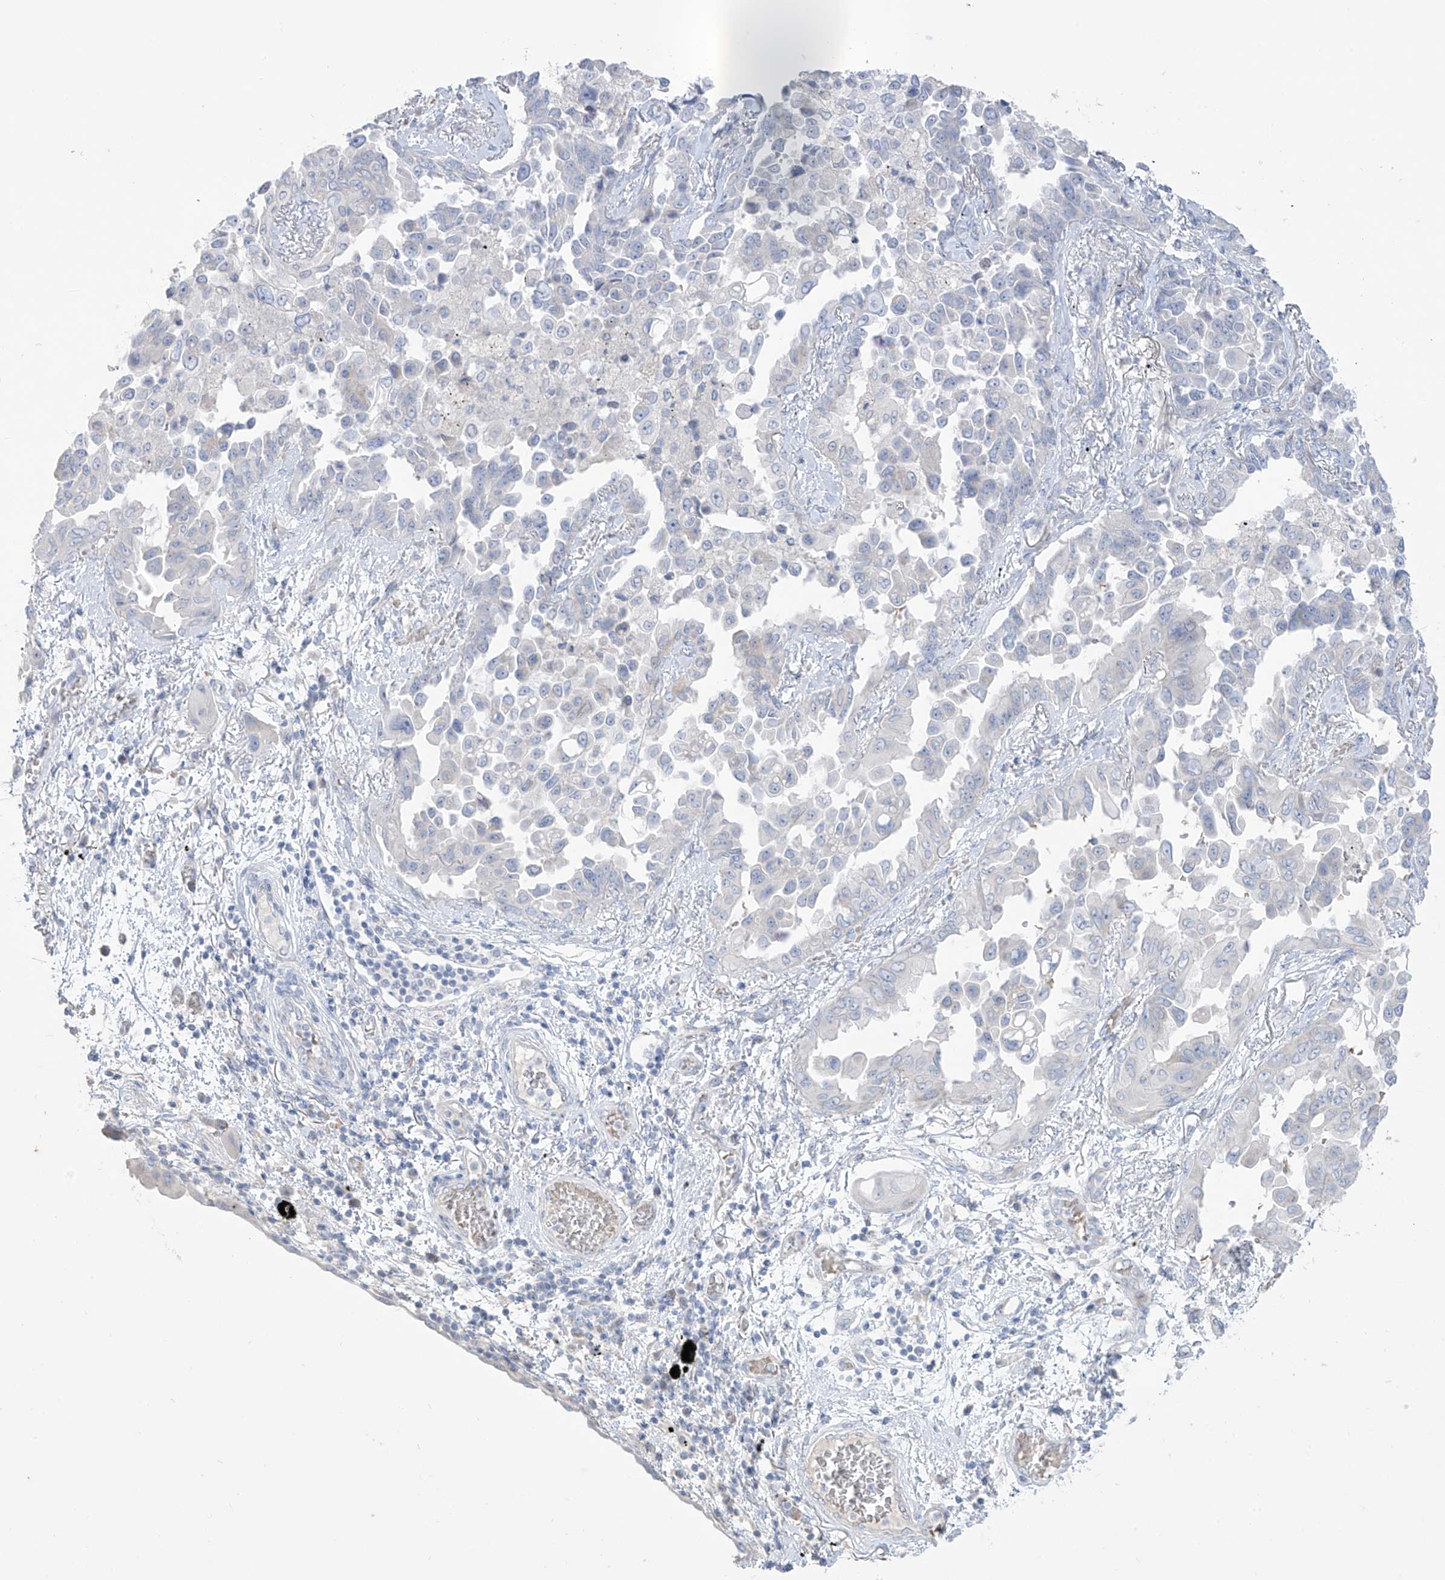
{"staining": {"intensity": "negative", "quantity": "none", "location": "none"}, "tissue": "lung cancer", "cell_type": "Tumor cells", "image_type": "cancer", "snomed": [{"axis": "morphology", "description": "Adenocarcinoma, NOS"}, {"axis": "topography", "description": "Lung"}], "caption": "DAB (3,3'-diaminobenzidine) immunohistochemical staining of lung cancer reveals no significant positivity in tumor cells.", "gene": "ASPRV1", "patient": {"sex": "female", "age": 67}}